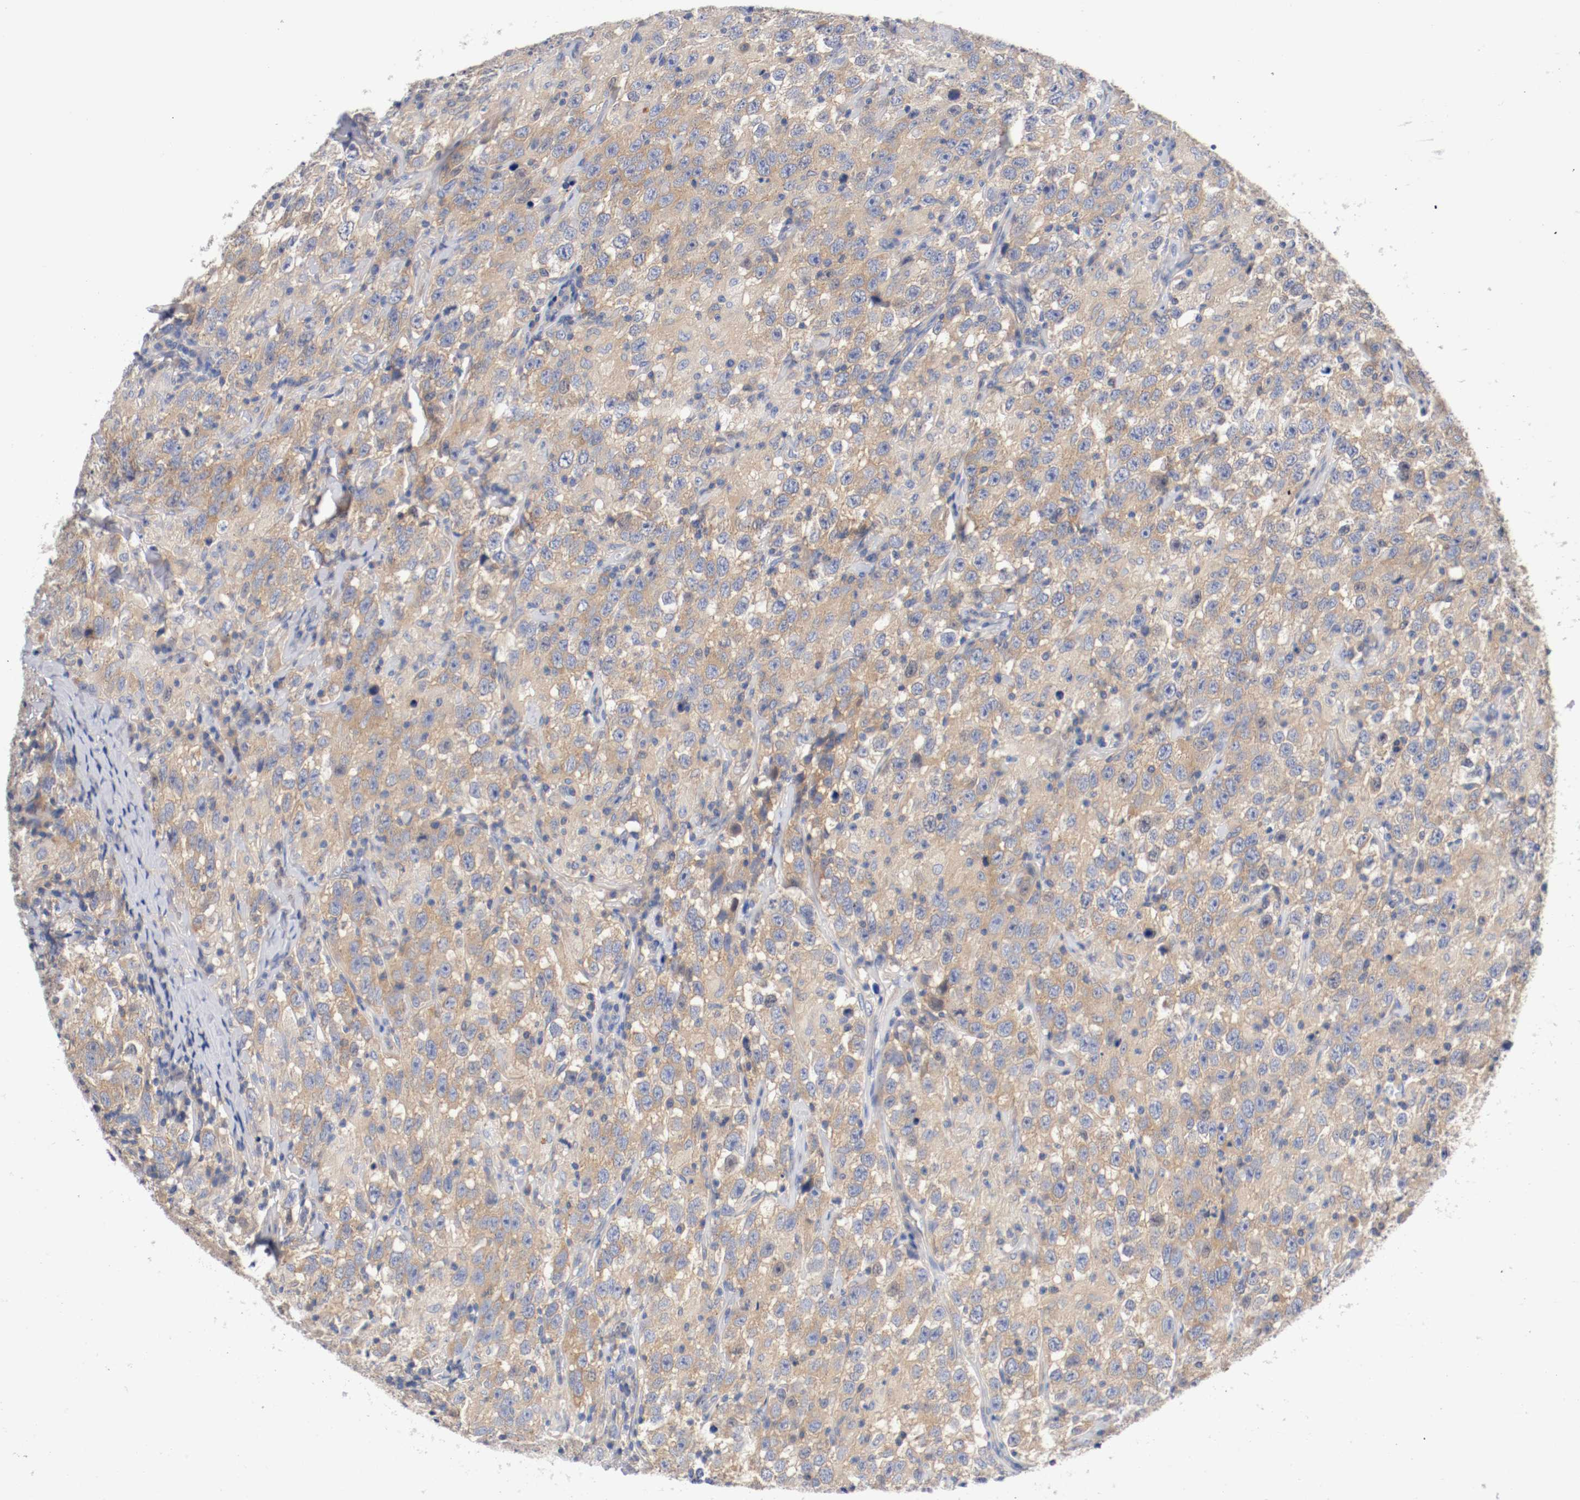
{"staining": {"intensity": "moderate", "quantity": ">75%", "location": "cytoplasmic/membranous"}, "tissue": "testis cancer", "cell_type": "Tumor cells", "image_type": "cancer", "snomed": [{"axis": "morphology", "description": "Seminoma, NOS"}, {"axis": "topography", "description": "Testis"}], "caption": "Protein analysis of testis seminoma tissue displays moderate cytoplasmic/membranous positivity in about >75% of tumor cells.", "gene": "HGS", "patient": {"sex": "male", "age": 41}}